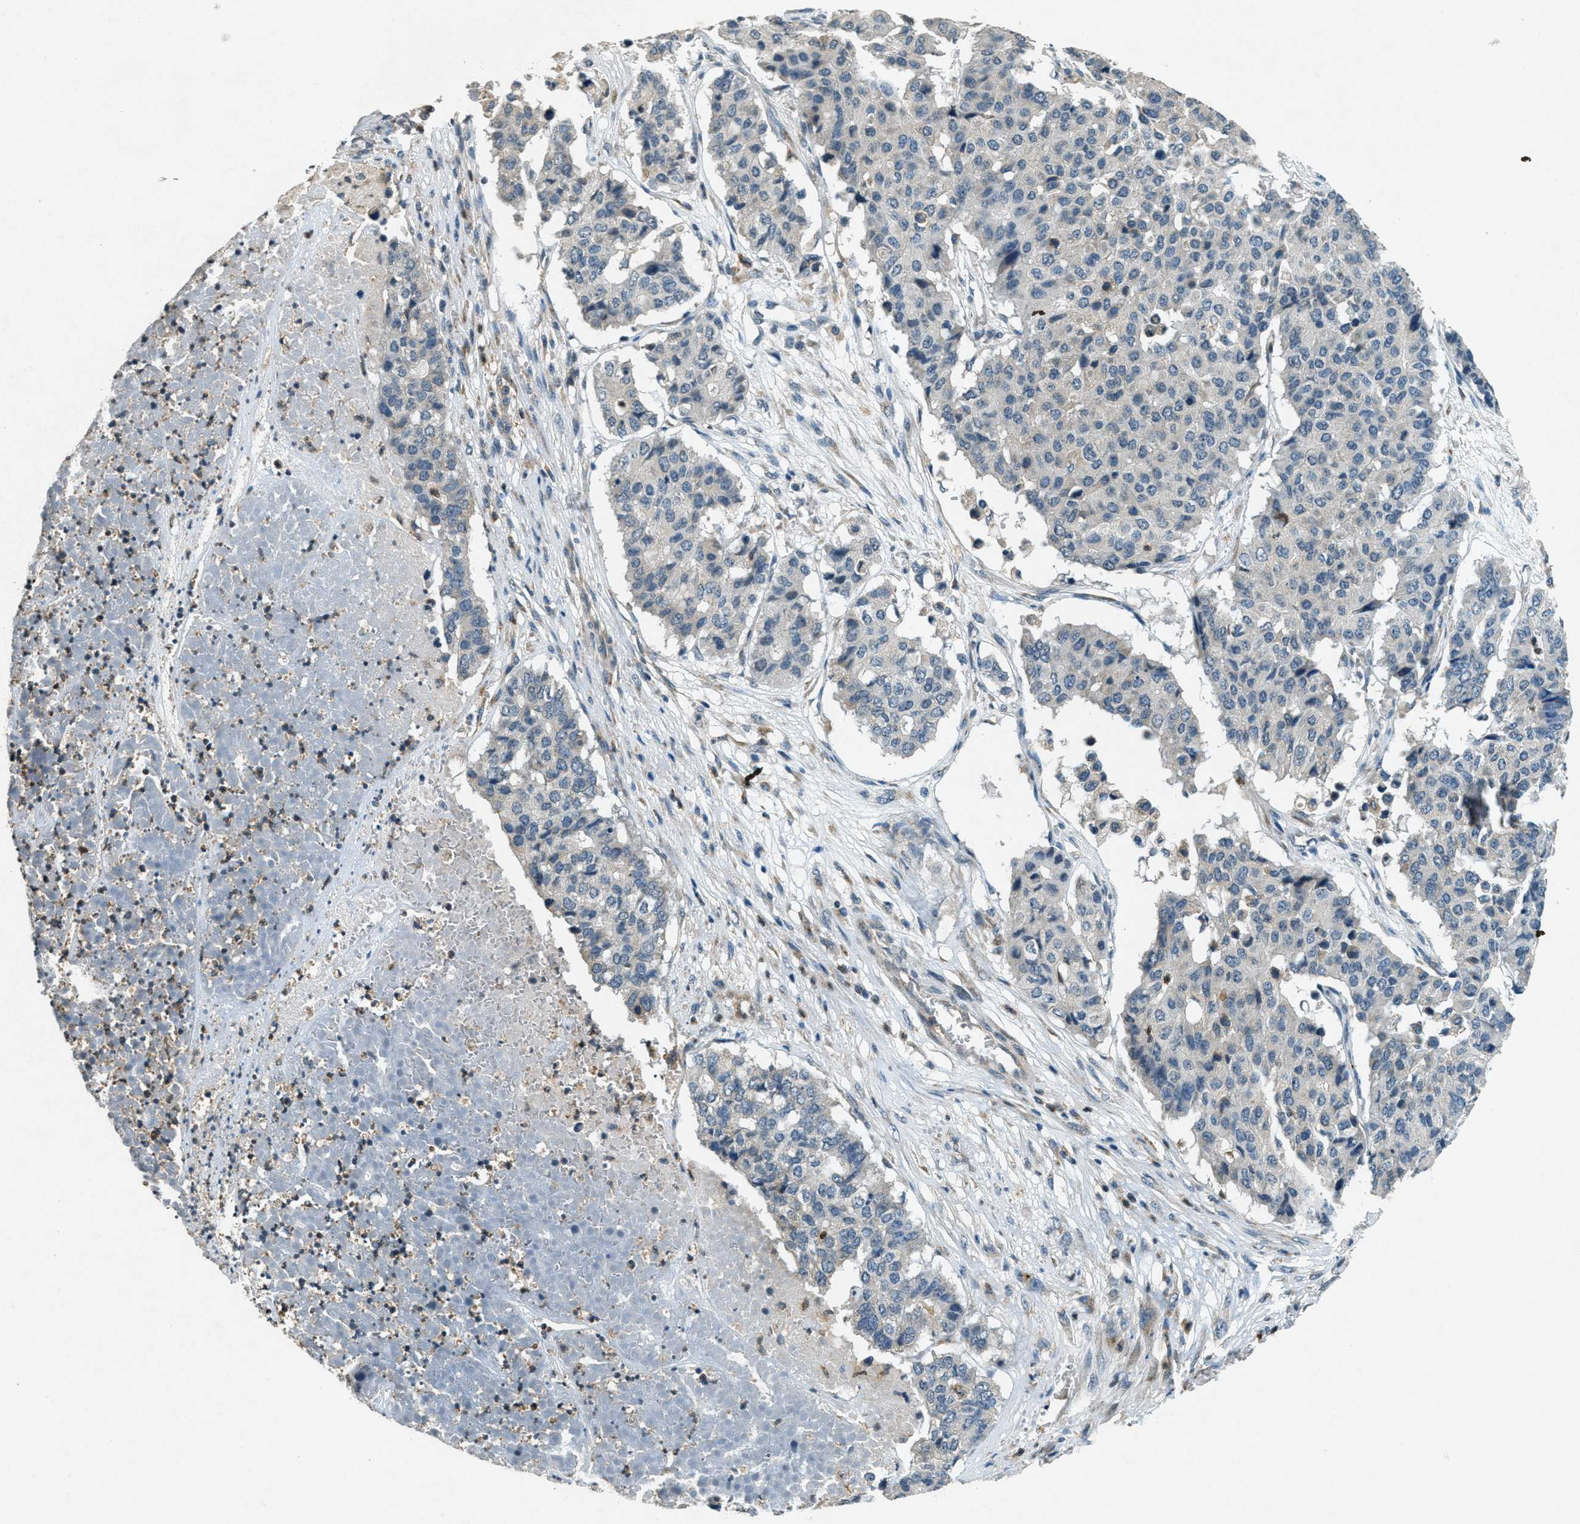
{"staining": {"intensity": "negative", "quantity": "none", "location": "none"}, "tissue": "pancreatic cancer", "cell_type": "Tumor cells", "image_type": "cancer", "snomed": [{"axis": "morphology", "description": "Adenocarcinoma, NOS"}, {"axis": "topography", "description": "Pancreas"}], "caption": "DAB immunohistochemical staining of pancreatic adenocarcinoma demonstrates no significant staining in tumor cells.", "gene": "RAB3D", "patient": {"sex": "male", "age": 50}}